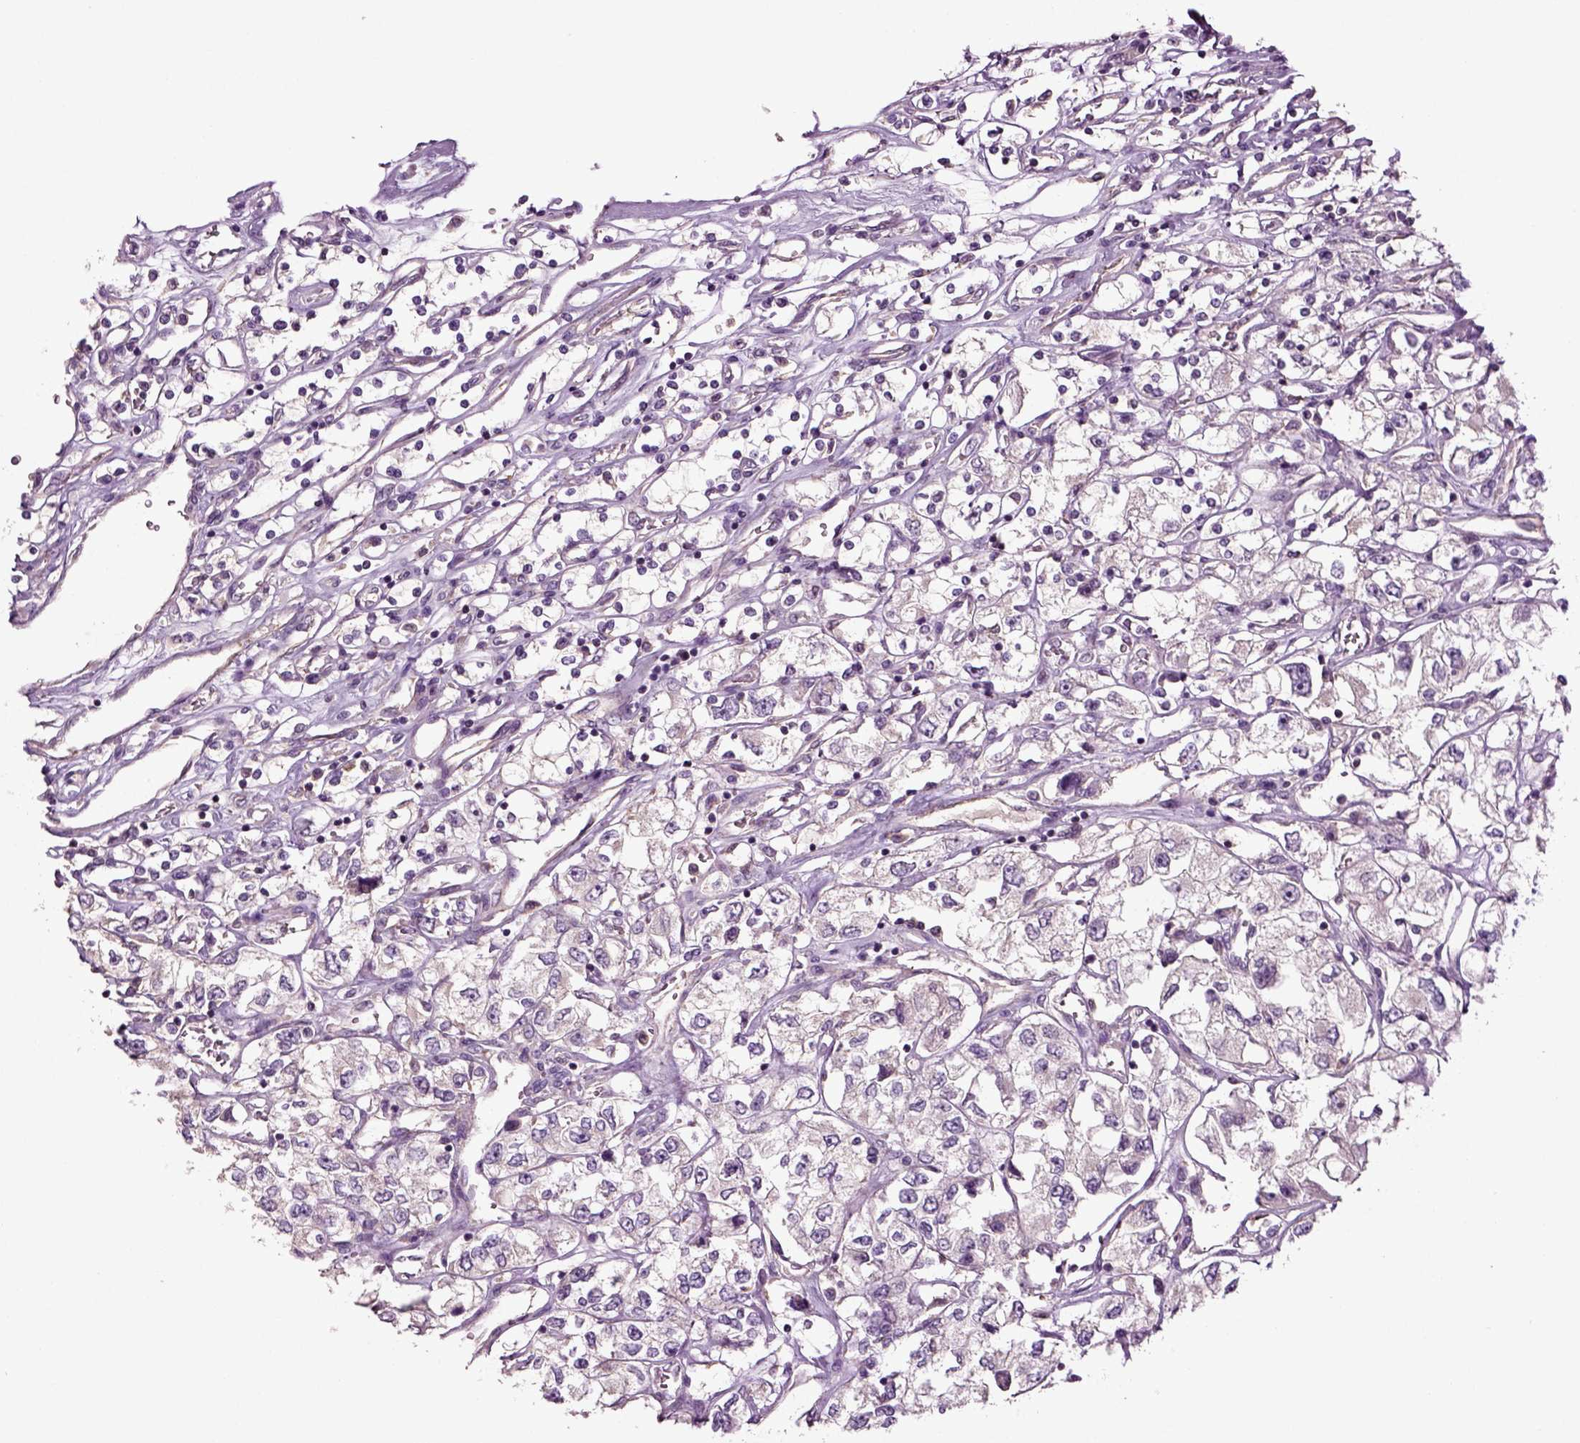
{"staining": {"intensity": "negative", "quantity": "none", "location": "none"}, "tissue": "renal cancer", "cell_type": "Tumor cells", "image_type": "cancer", "snomed": [{"axis": "morphology", "description": "Adenocarcinoma, NOS"}, {"axis": "topography", "description": "Kidney"}], "caption": "A photomicrograph of renal cancer stained for a protein demonstrates no brown staining in tumor cells. The staining was performed using DAB to visualize the protein expression in brown, while the nuclei were stained in blue with hematoxylin (Magnification: 20x).", "gene": "DEFB118", "patient": {"sex": "female", "age": 59}}